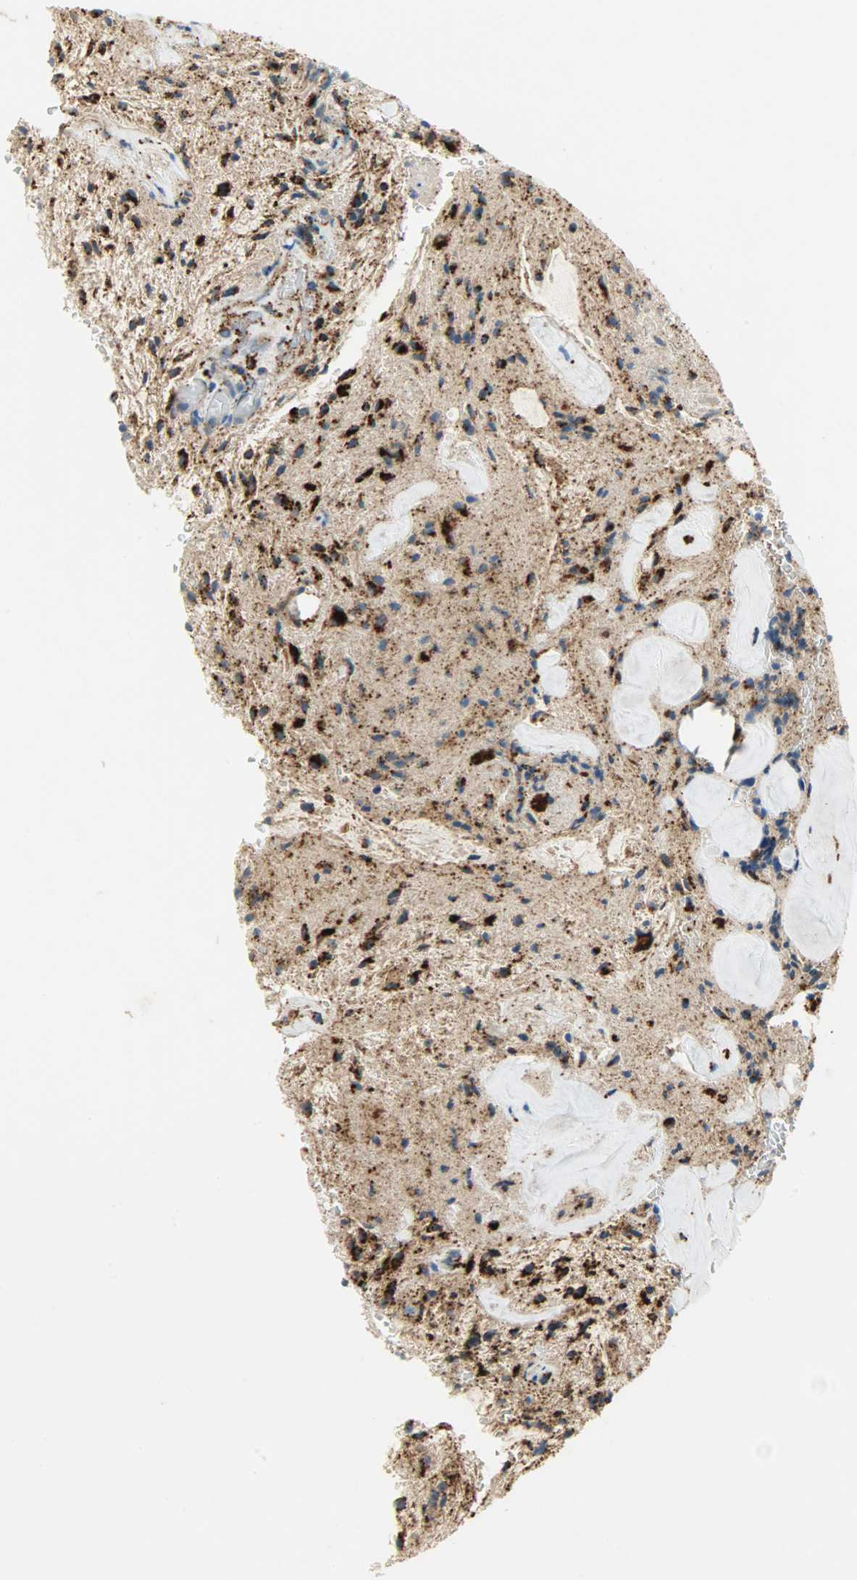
{"staining": {"intensity": "strong", "quantity": ">75%", "location": "cytoplasmic/membranous"}, "tissue": "glioma", "cell_type": "Tumor cells", "image_type": "cancer", "snomed": [{"axis": "morphology", "description": "Glioma, malignant, NOS"}, {"axis": "topography", "description": "Cerebellum"}], "caption": "A brown stain labels strong cytoplasmic/membranous staining of a protein in human glioma (malignant) tumor cells.", "gene": "ASAH1", "patient": {"sex": "female", "age": 10}}